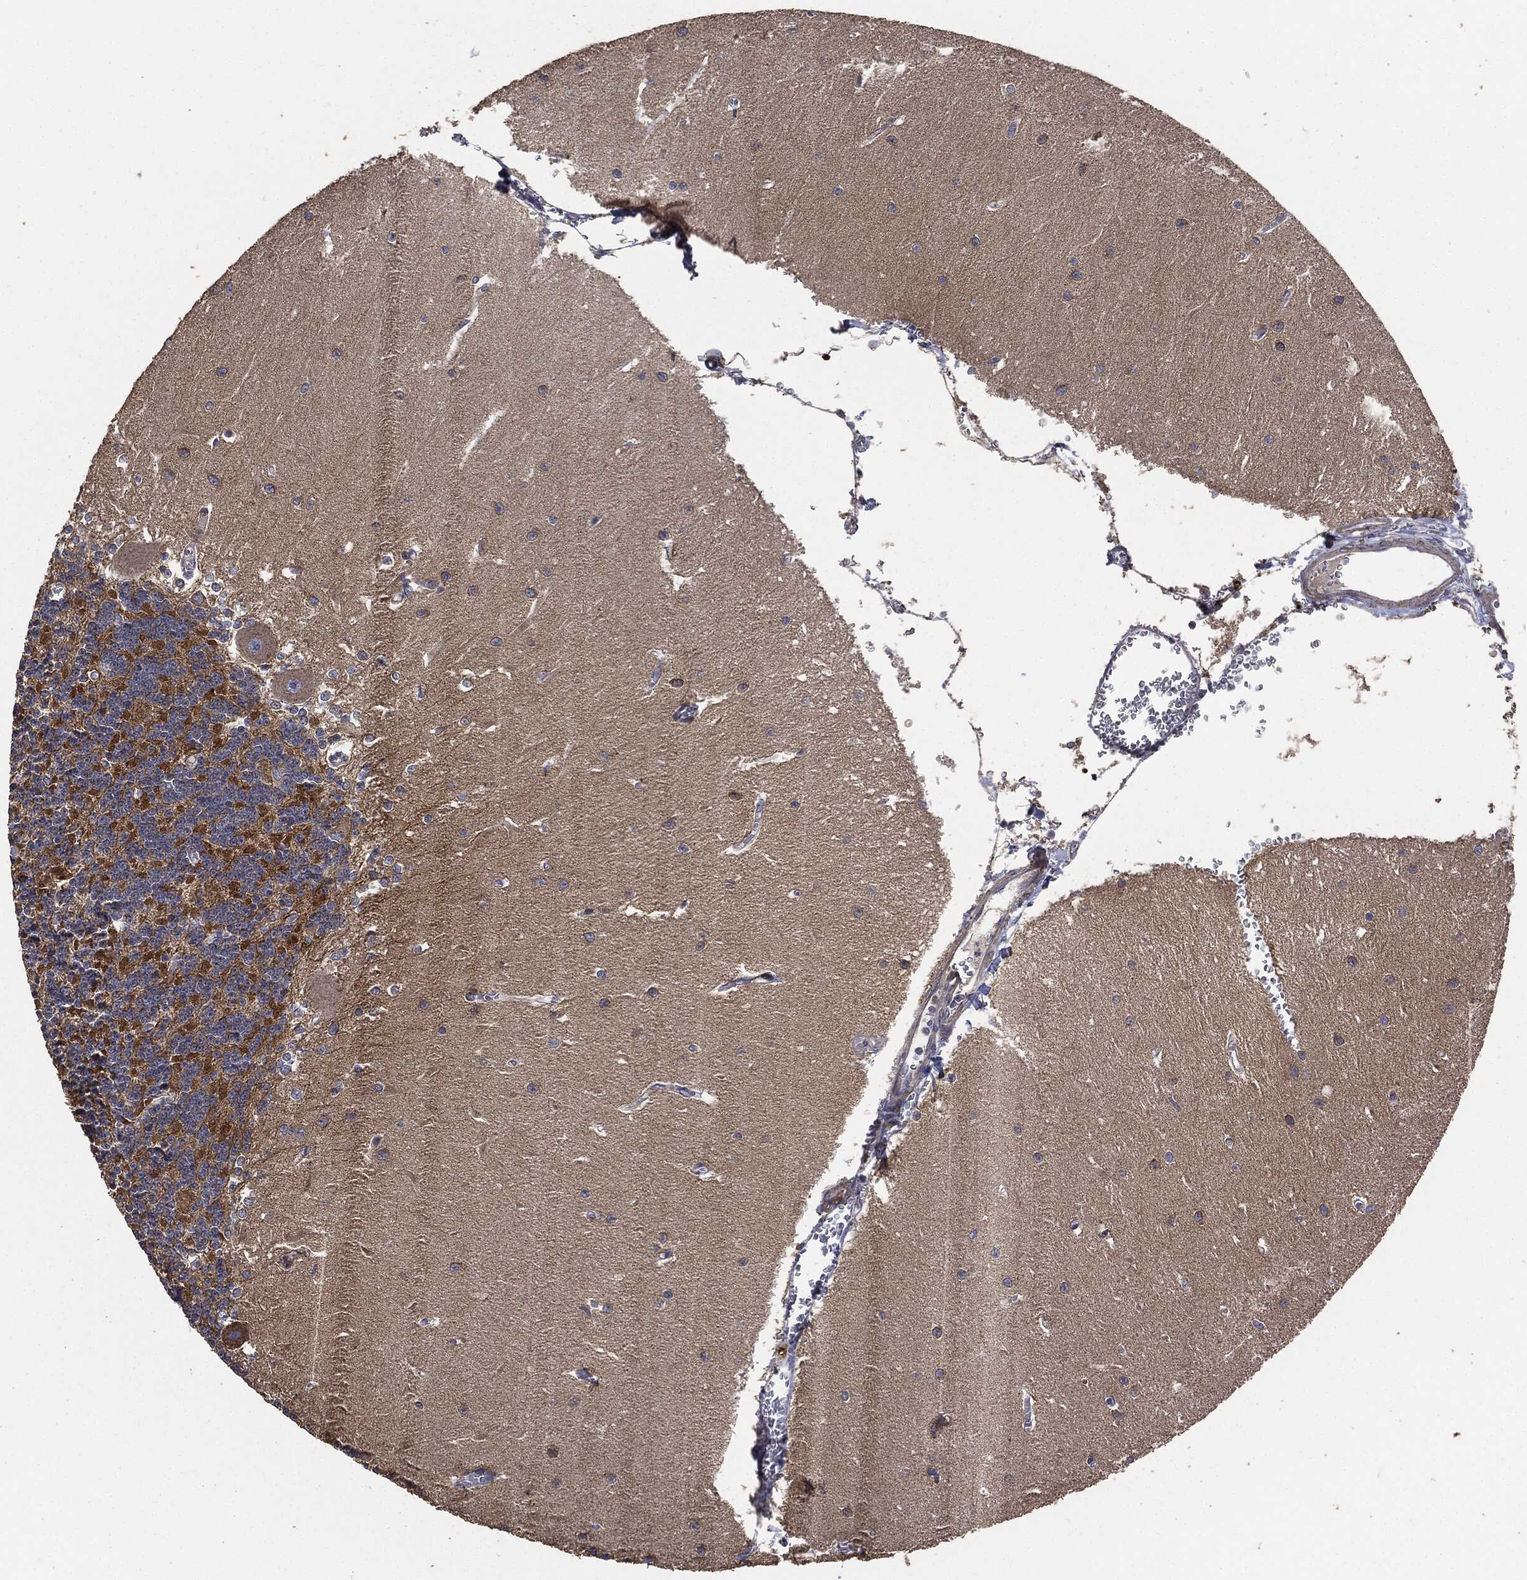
{"staining": {"intensity": "negative", "quantity": "none", "location": "none"}, "tissue": "cerebellum", "cell_type": "Cells in granular layer", "image_type": "normal", "snomed": [{"axis": "morphology", "description": "Normal tissue, NOS"}, {"axis": "topography", "description": "Cerebellum"}], "caption": "A high-resolution histopathology image shows immunohistochemistry staining of normal cerebellum, which reveals no significant staining in cells in granular layer.", "gene": "STK3", "patient": {"sex": "male", "age": 37}}